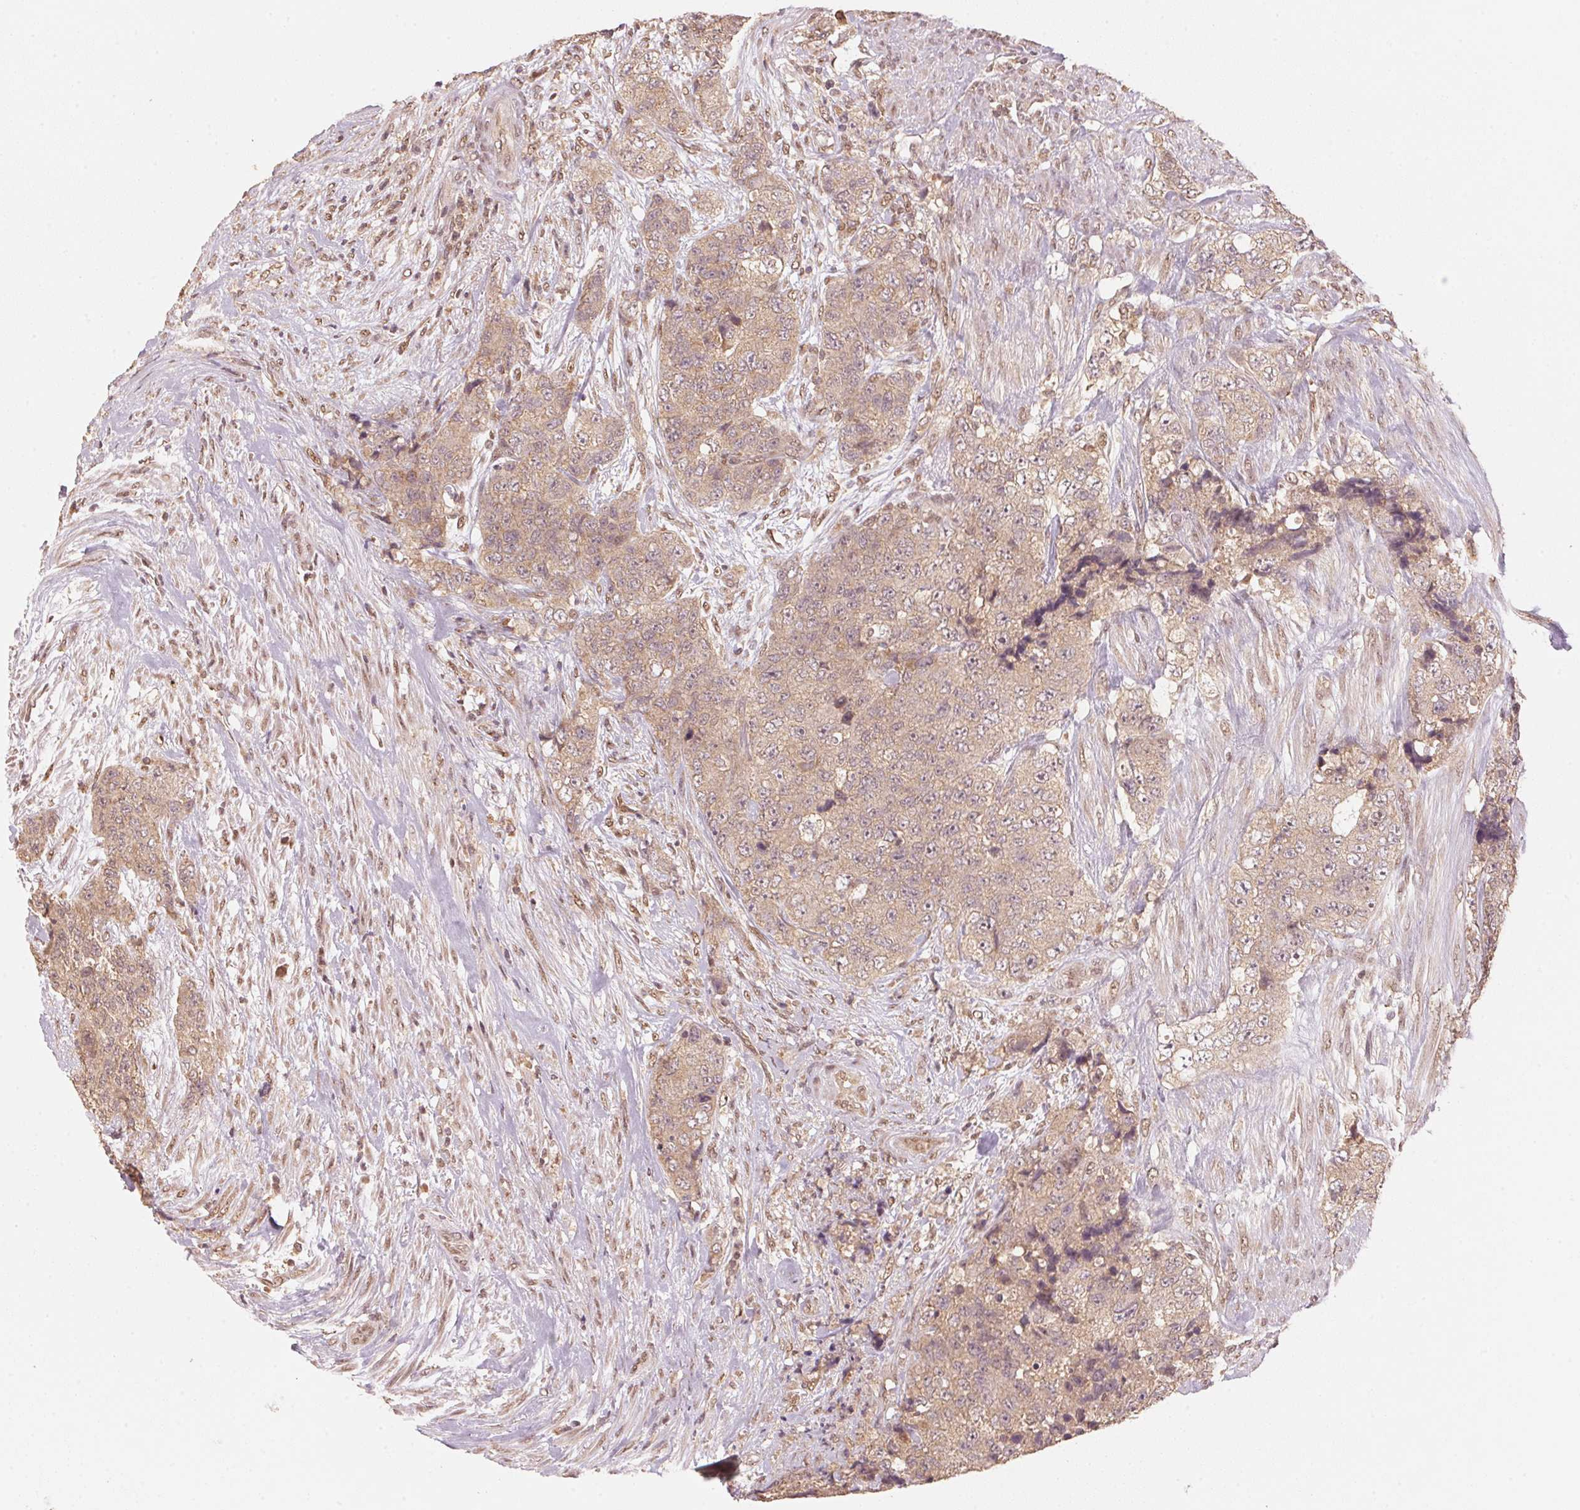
{"staining": {"intensity": "weak", "quantity": ">75%", "location": "cytoplasmic/membranous"}, "tissue": "urothelial cancer", "cell_type": "Tumor cells", "image_type": "cancer", "snomed": [{"axis": "morphology", "description": "Urothelial carcinoma, High grade"}, {"axis": "topography", "description": "Urinary bladder"}], "caption": "IHC (DAB (3,3'-diaminobenzidine)) staining of urothelial cancer exhibits weak cytoplasmic/membranous protein staining in about >75% of tumor cells. Using DAB (3,3'-diaminobenzidine) (brown) and hematoxylin (blue) stains, captured at high magnification using brightfield microscopy.", "gene": "C2orf73", "patient": {"sex": "female", "age": 78}}